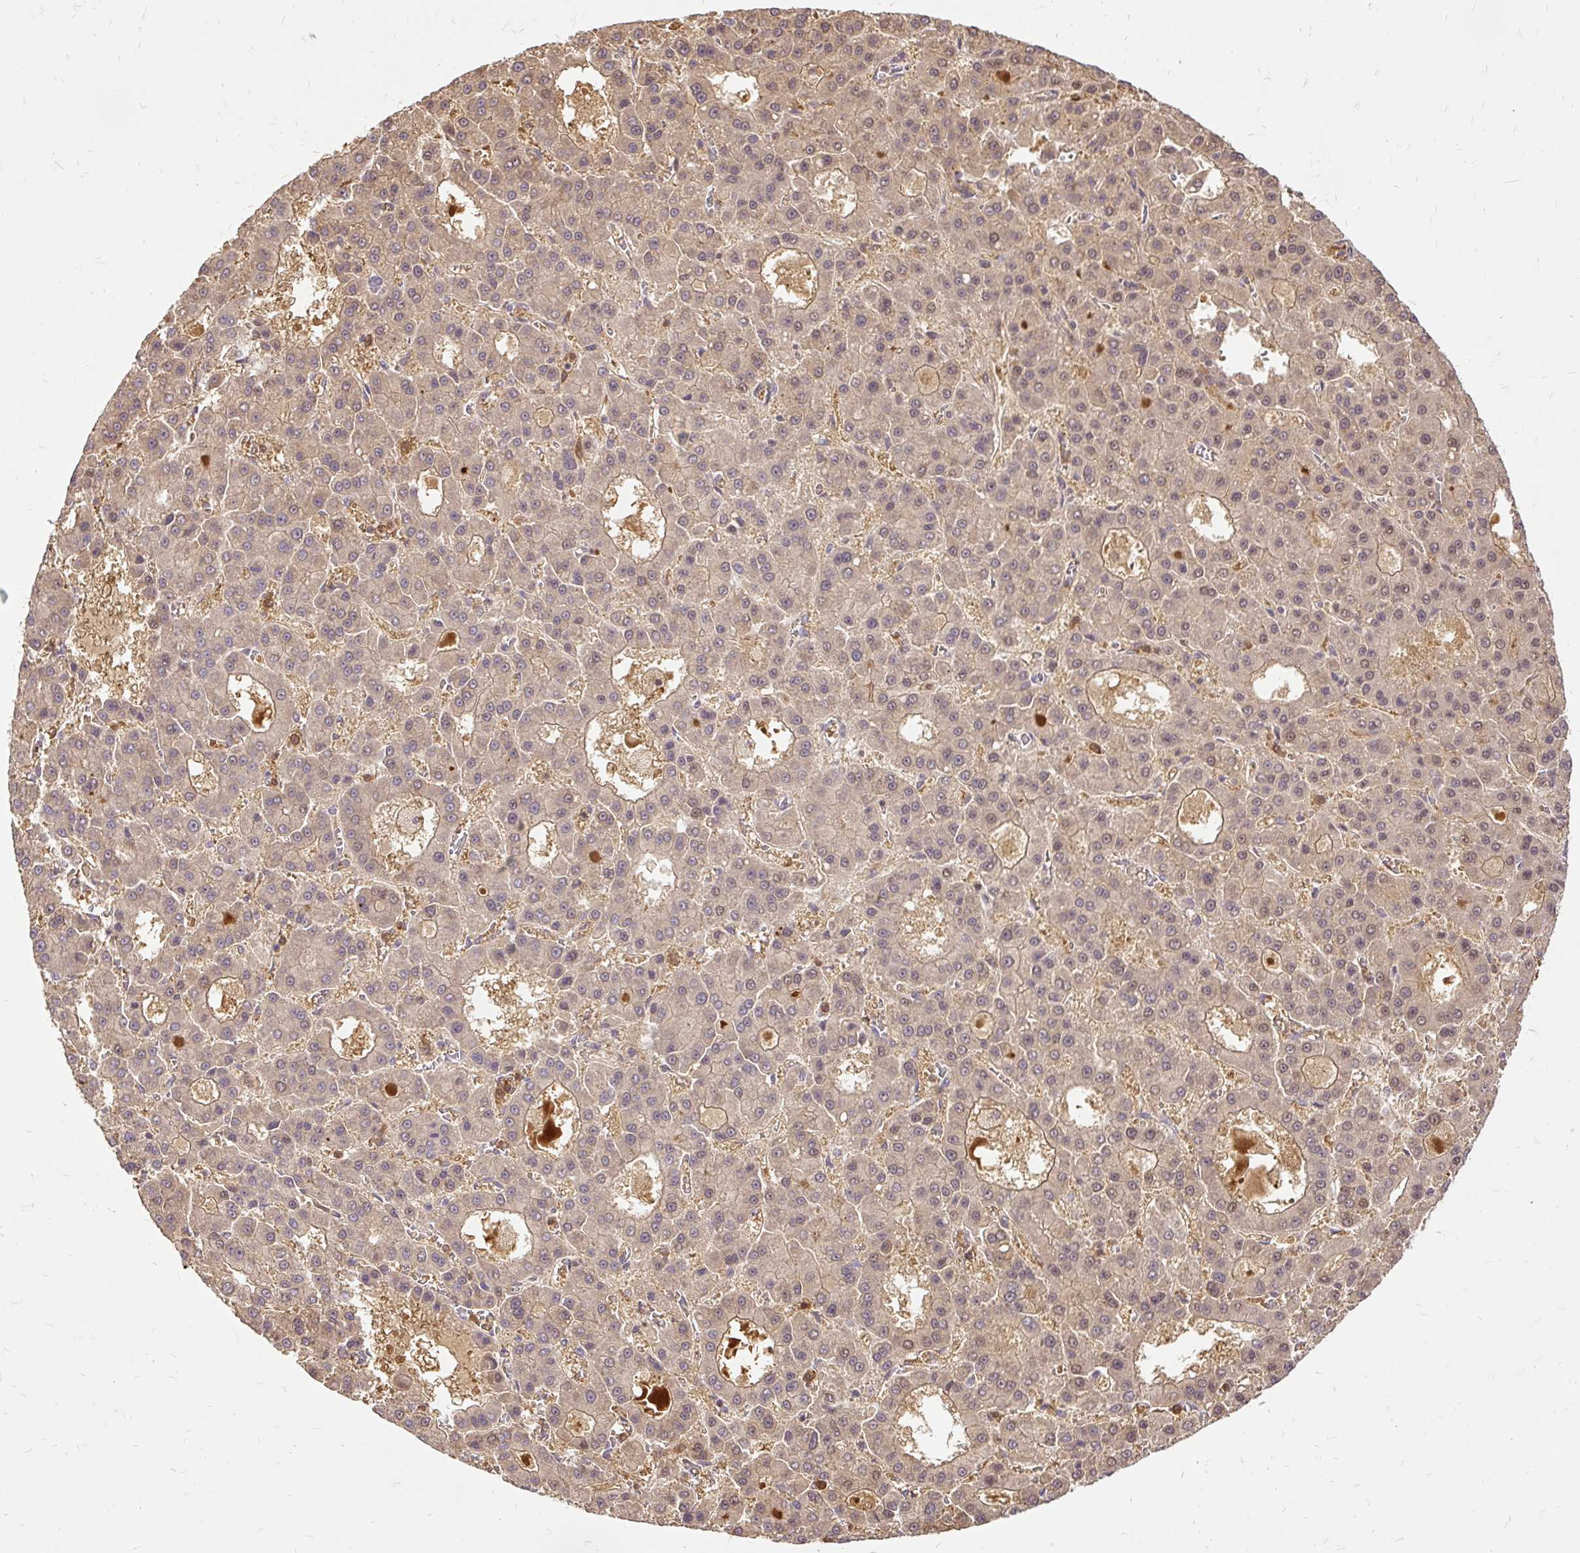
{"staining": {"intensity": "weak", "quantity": ">75%", "location": "cytoplasmic/membranous"}, "tissue": "liver cancer", "cell_type": "Tumor cells", "image_type": "cancer", "snomed": [{"axis": "morphology", "description": "Carcinoma, Hepatocellular, NOS"}, {"axis": "topography", "description": "Liver"}], "caption": "Protein staining reveals weak cytoplasmic/membranous expression in about >75% of tumor cells in liver cancer. (Brightfield microscopy of DAB IHC at high magnification).", "gene": "AP5S1", "patient": {"sex": "male", "age": 70}}